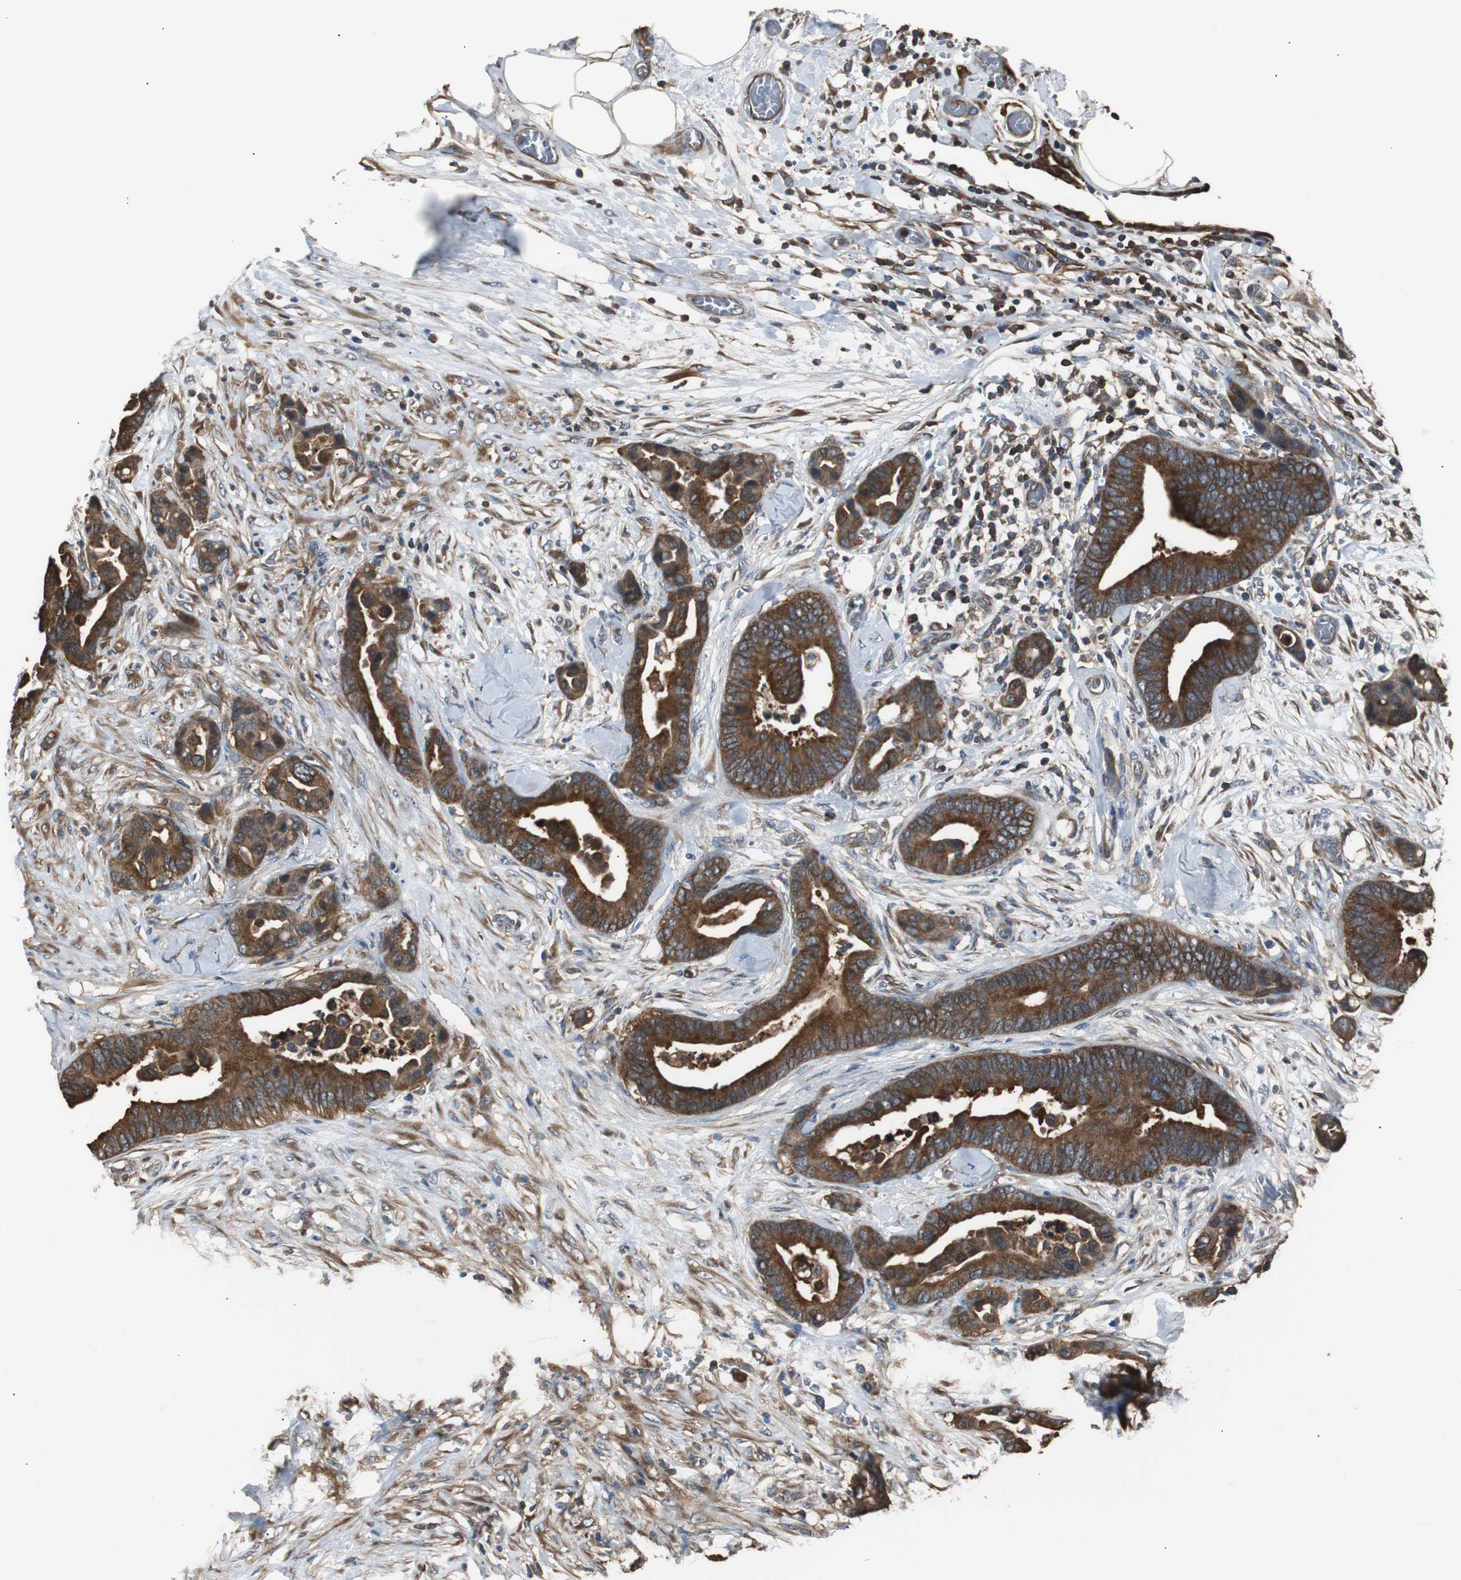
{"staining": {"intensity": "strong", "quantity": ">75%", "location": "cytoplasmic/membranous"}, "tissue": "colorectal cancer", "cell_type": "Tumor cells", "image_type": "cancer", "snomed": [{"axis": "morphology", "description": "Adenocarcinoma, NOS"}, {"axis": "topography", "description": "Colon"}], "caption": "Adenocarcinoma (colorectal) was stained to show a protein in brown. There is high levels of strong cytoplasmic/membranous expression in about >75% of tumor cells.", "gene": "CAPNS1", "patient": {"sex": "male", "age": 82}}